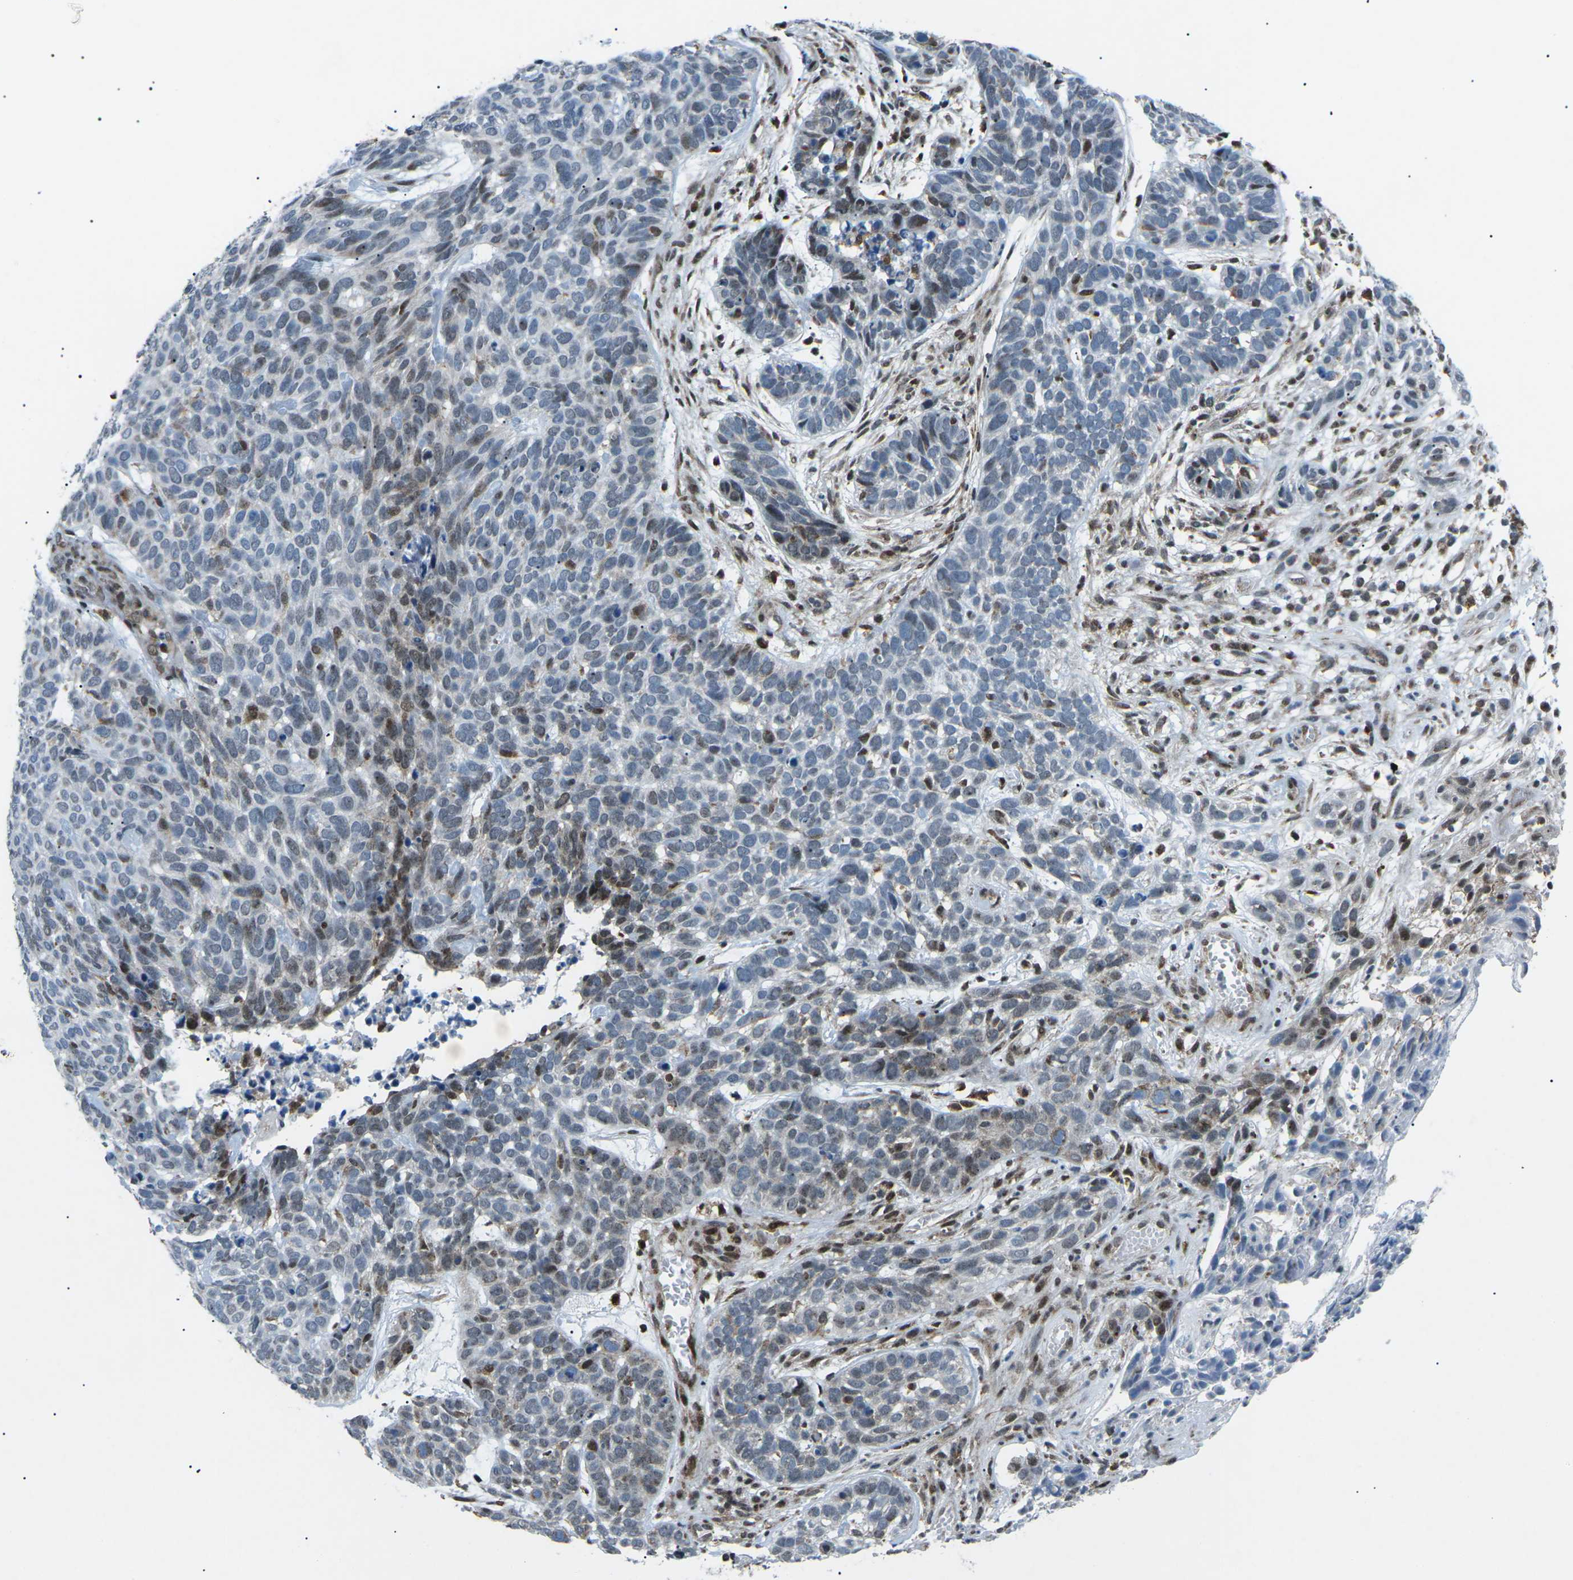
{"staining": {"intensity": "moderate", "quantity": "<25%", "location": "nuclear"}, "tissue": "skin cancer", "cell_type": "Tumor cells", "image_type": "cancer", "snomed": [{"axis": "morphology", "description": "Basal cell carcinoma"}, {"axis": "topography", "description": "Skin"}], "caption": "A low amount of moderate nuclear expression is appreciated in about <25% of tumor cells in basal cell carcinoma (skin) tissue. The staining was performed using DAB, with brown indicating positive protein expression. Nuclei are stained blue with hematoxylin.", "gene": "MBNL1", "patient": {"sex": "male", "age": 87}}